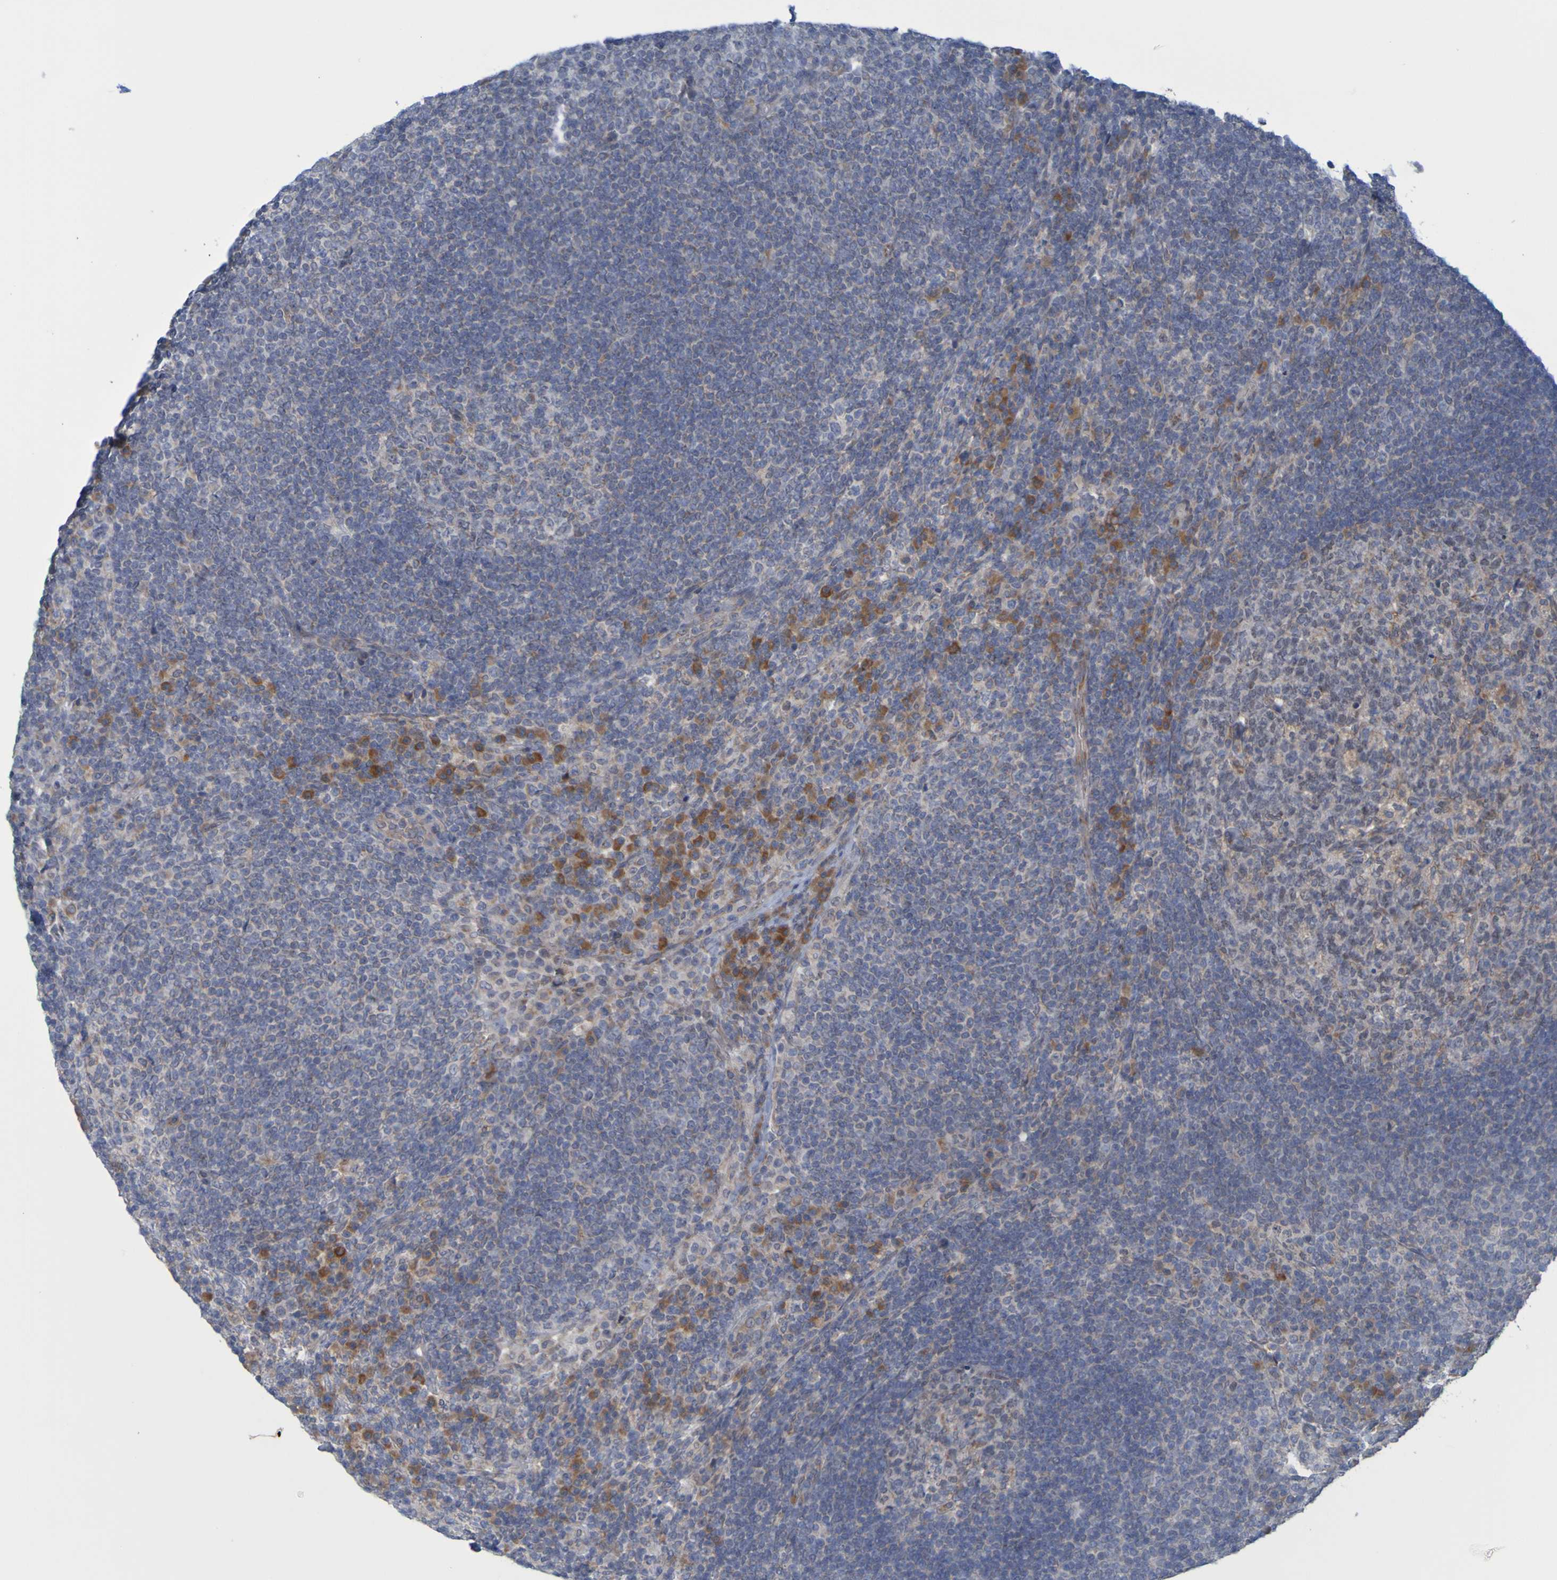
{"staining": {"intensity": "moderate", "quantity": "25%-75%", "location": "cytoplasmic/membranous"}, "tissue": "lymph node", "cell_type": "Germinal center cells", "image_type": "normal", "snomed": [{"axis": "morphology", "description": "Normal tissue, NOS"}, {"axis": "topography", "description": "Lymph node"}], "caption": "Immunohistochemical staining of benign lymph node demonstrates medium levels of moderate cytoplasmic/membranous positivity in about 25%-75% of germinal center cells.", "gene": "MOGS", "patient": {"sex": "female", "age": 53}}